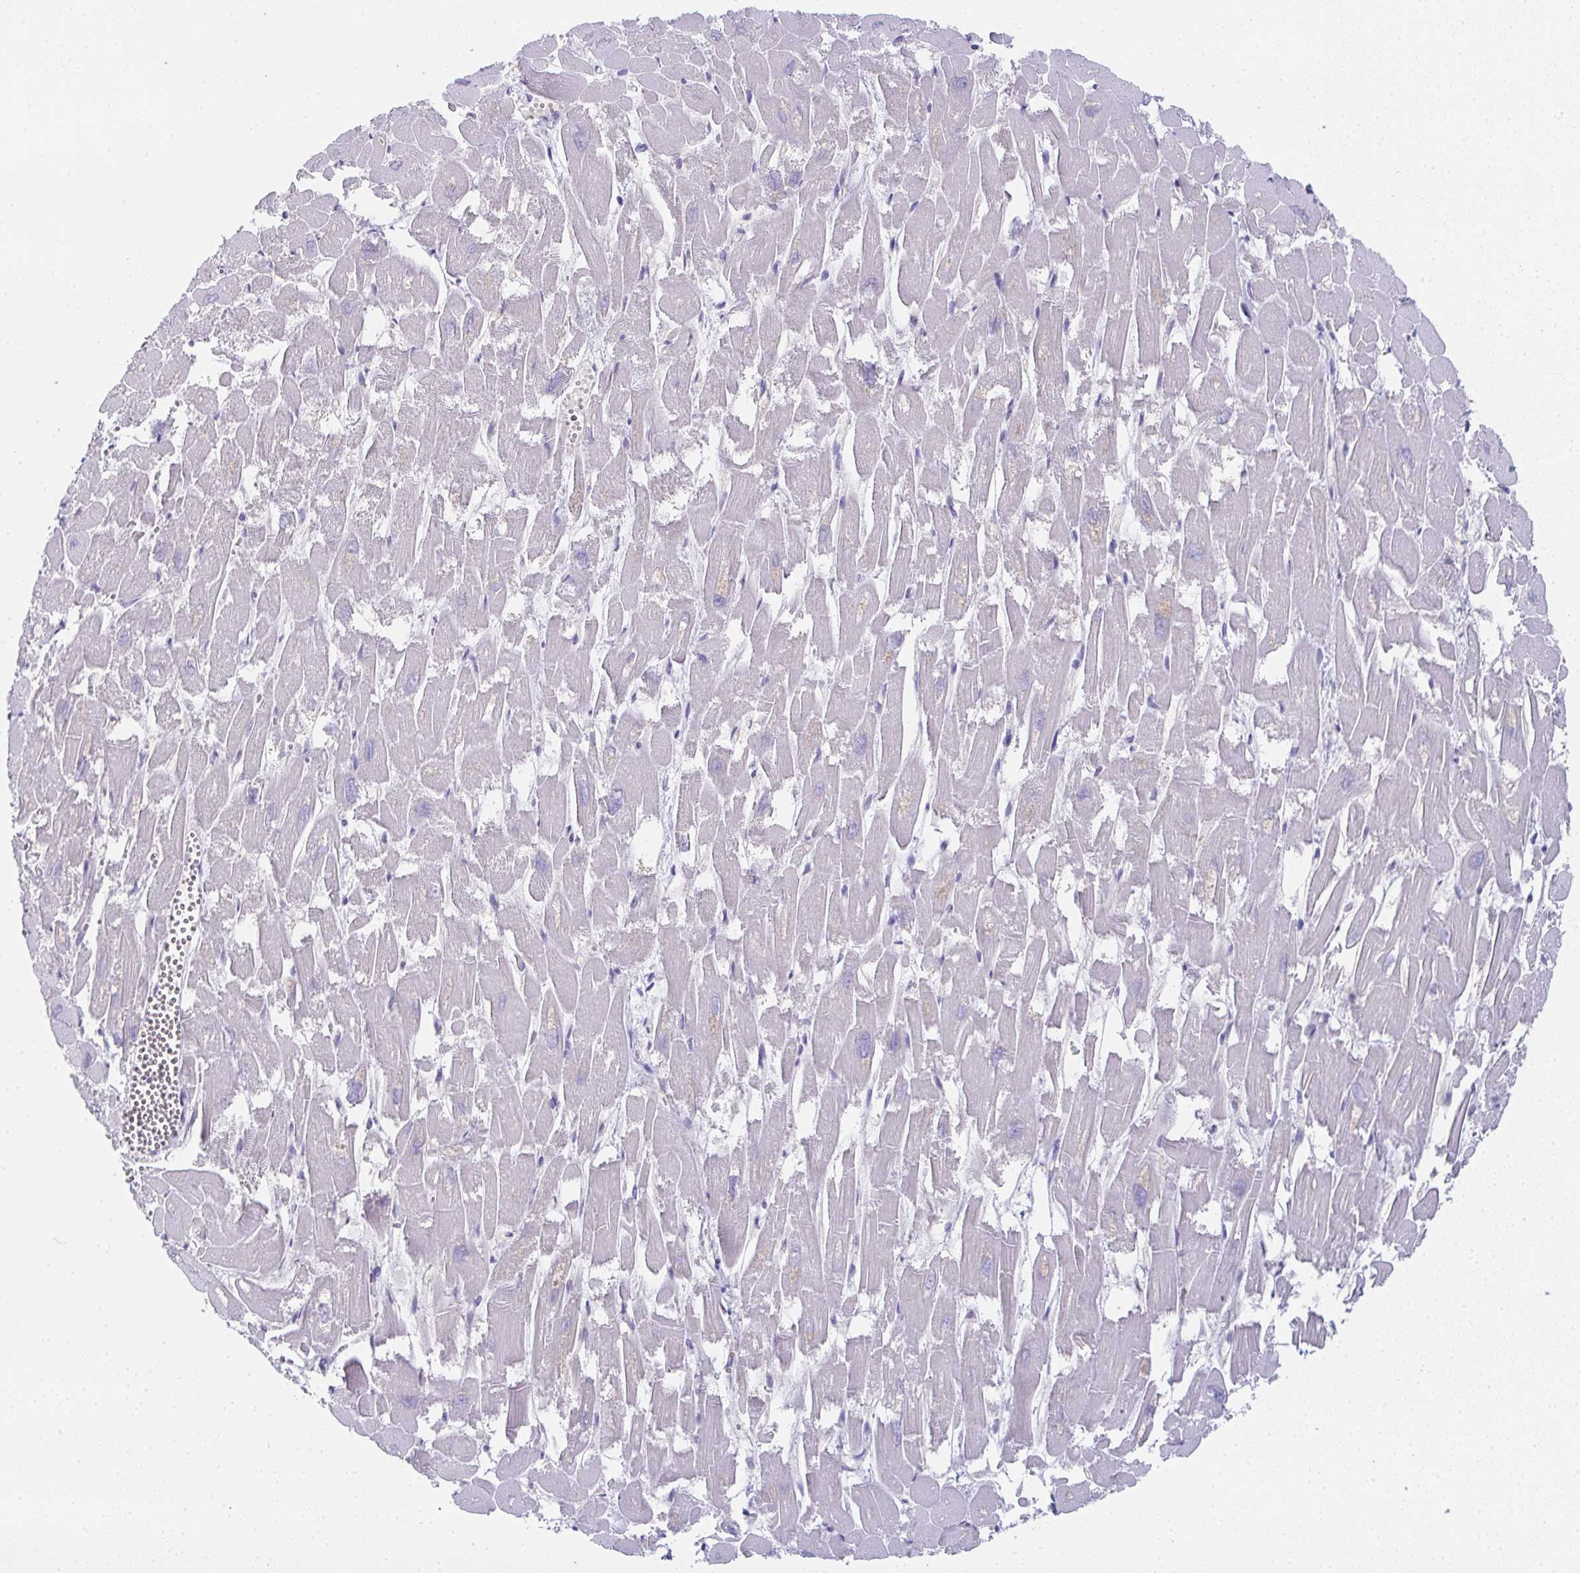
{"staining": {"intensity": "negative", "quantity": "none", "location": "none"}, "tissue": "heart muscle", "cell_type": "Cardiomyocytes", "image_type": "normal", "snomed": [{"axis": "morphology", "description": "Normal tissue, NOS"}, {"axis": "topography", "description": "Heart"}], "caption": "Image shows no protein positivity in cardiomyocytes of benign heart muscle.", "gene": "RBP1", "patient": {"sex": "male", "age": 54}}